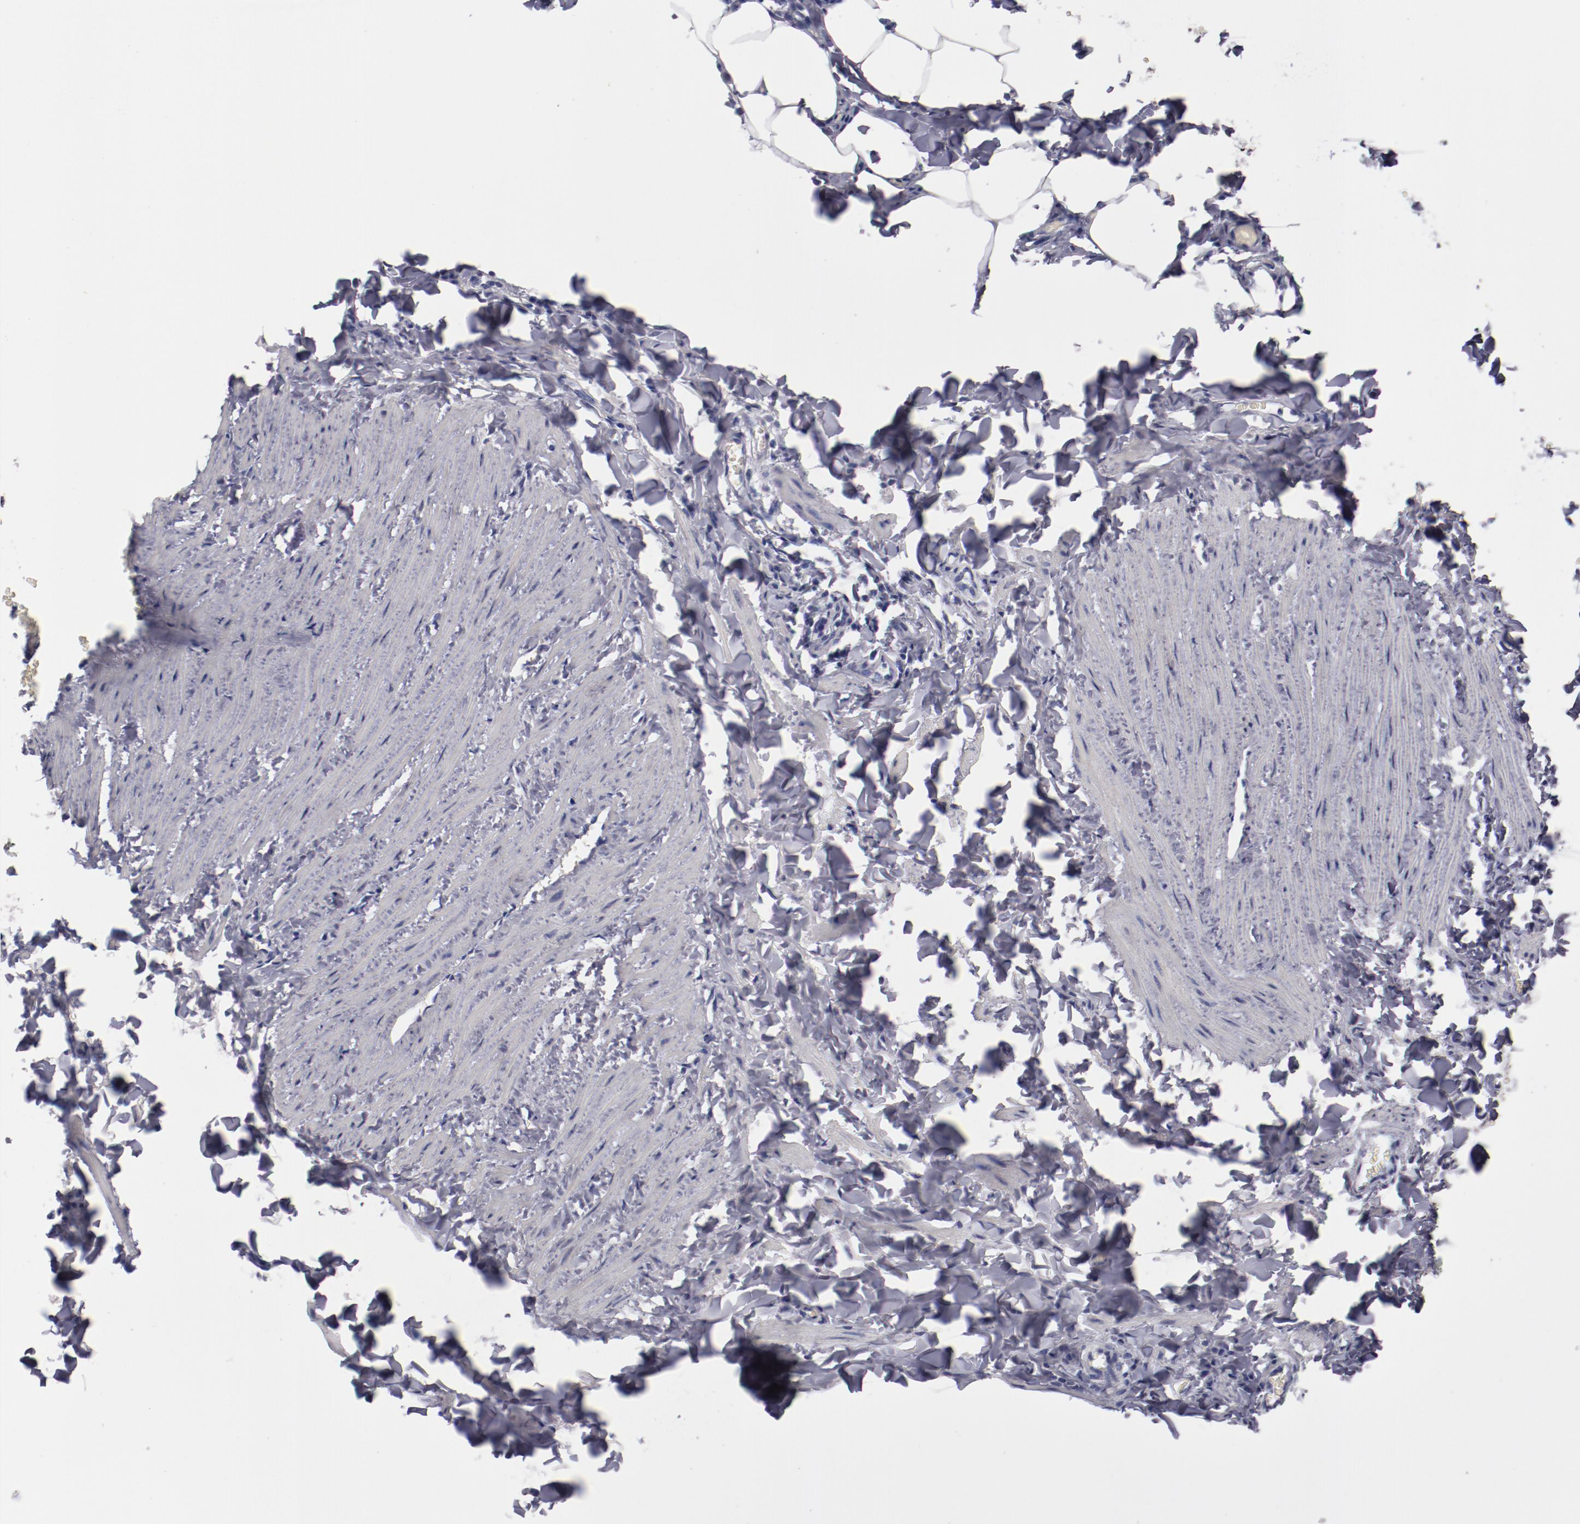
{"staining": {"intensity": "negative", "quantity": "none", "location": "none"}, "tissue": "adipose tissue", "cell_type": "Adipocytes", "image_type": "normal", "snomed": [{"axis": "morphology", "description": "Normal tissue, NOS"}, {"axis": "topography", "description": "Vascular tissue"}], "caption": "Immunohistochemistry histopathology image of unremarkable adipose tissue stained for a protein (brown), which demonstrates no expression in adipocytes. The staining is performed using DAB (3,3'-diaminobenzidine) brown chromogen with nuclei counter-stained in using hematoxylin.", "gene": "IRF4", "patient": {"sex": "male", "age": 41}}